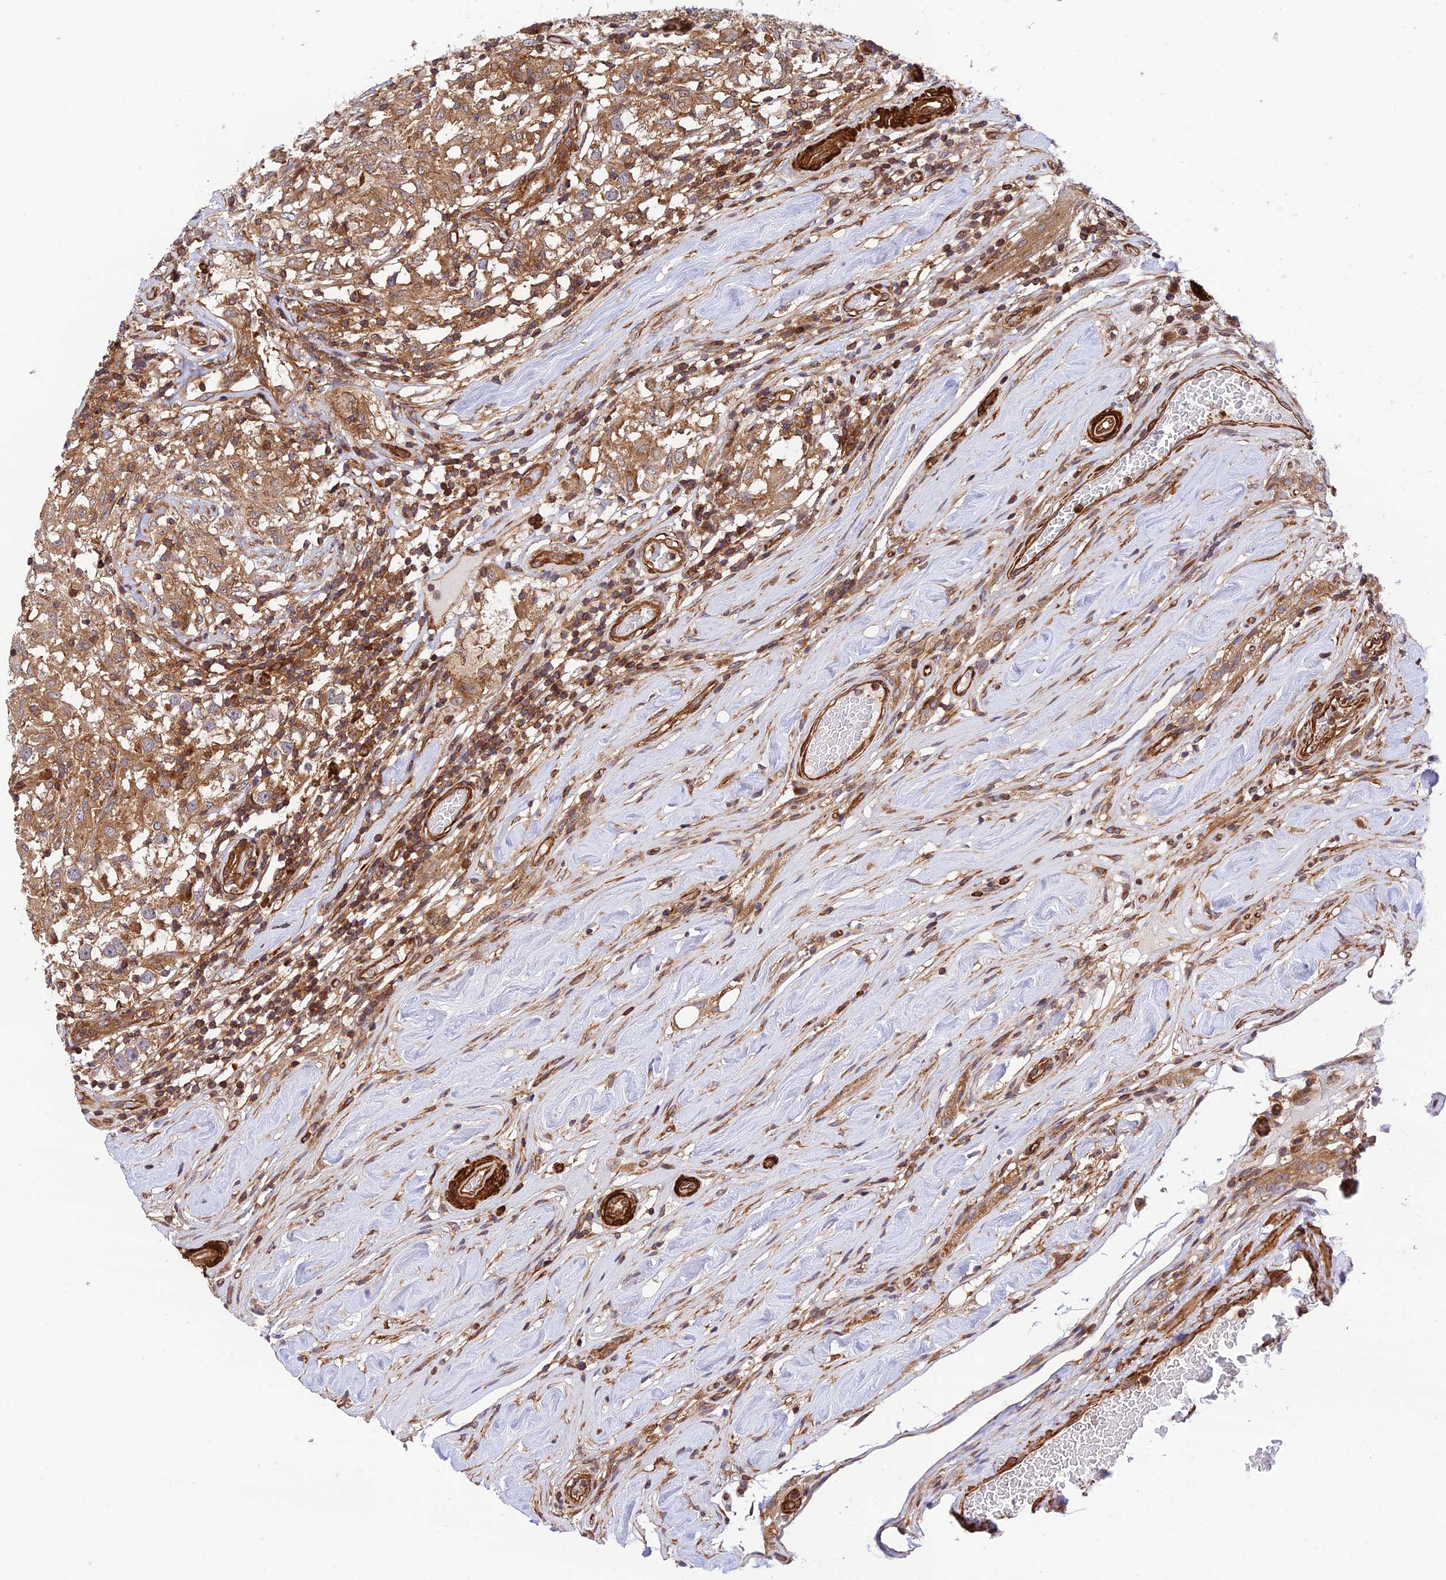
{"staining": {"intensity": "moderate", "quantity": ">75%", "location": "cytoplasmic/membranous"}, "tissue": "testis cancer", "cell_type": "Tumor cells", "image_type": "cancer", "snomed": [{"axis": "morphology", "description": "Seminoma, NOS"}, {"axis": "topography", "description": "Testis"}], "caption": "An image of human testis cancer (seminoma) stained for a protein reveals moderate cytoplasmic/membranous brown staining in tumor cells.", "gene": "EVI5L", "patient": {"sex": "male", "age": 46}}